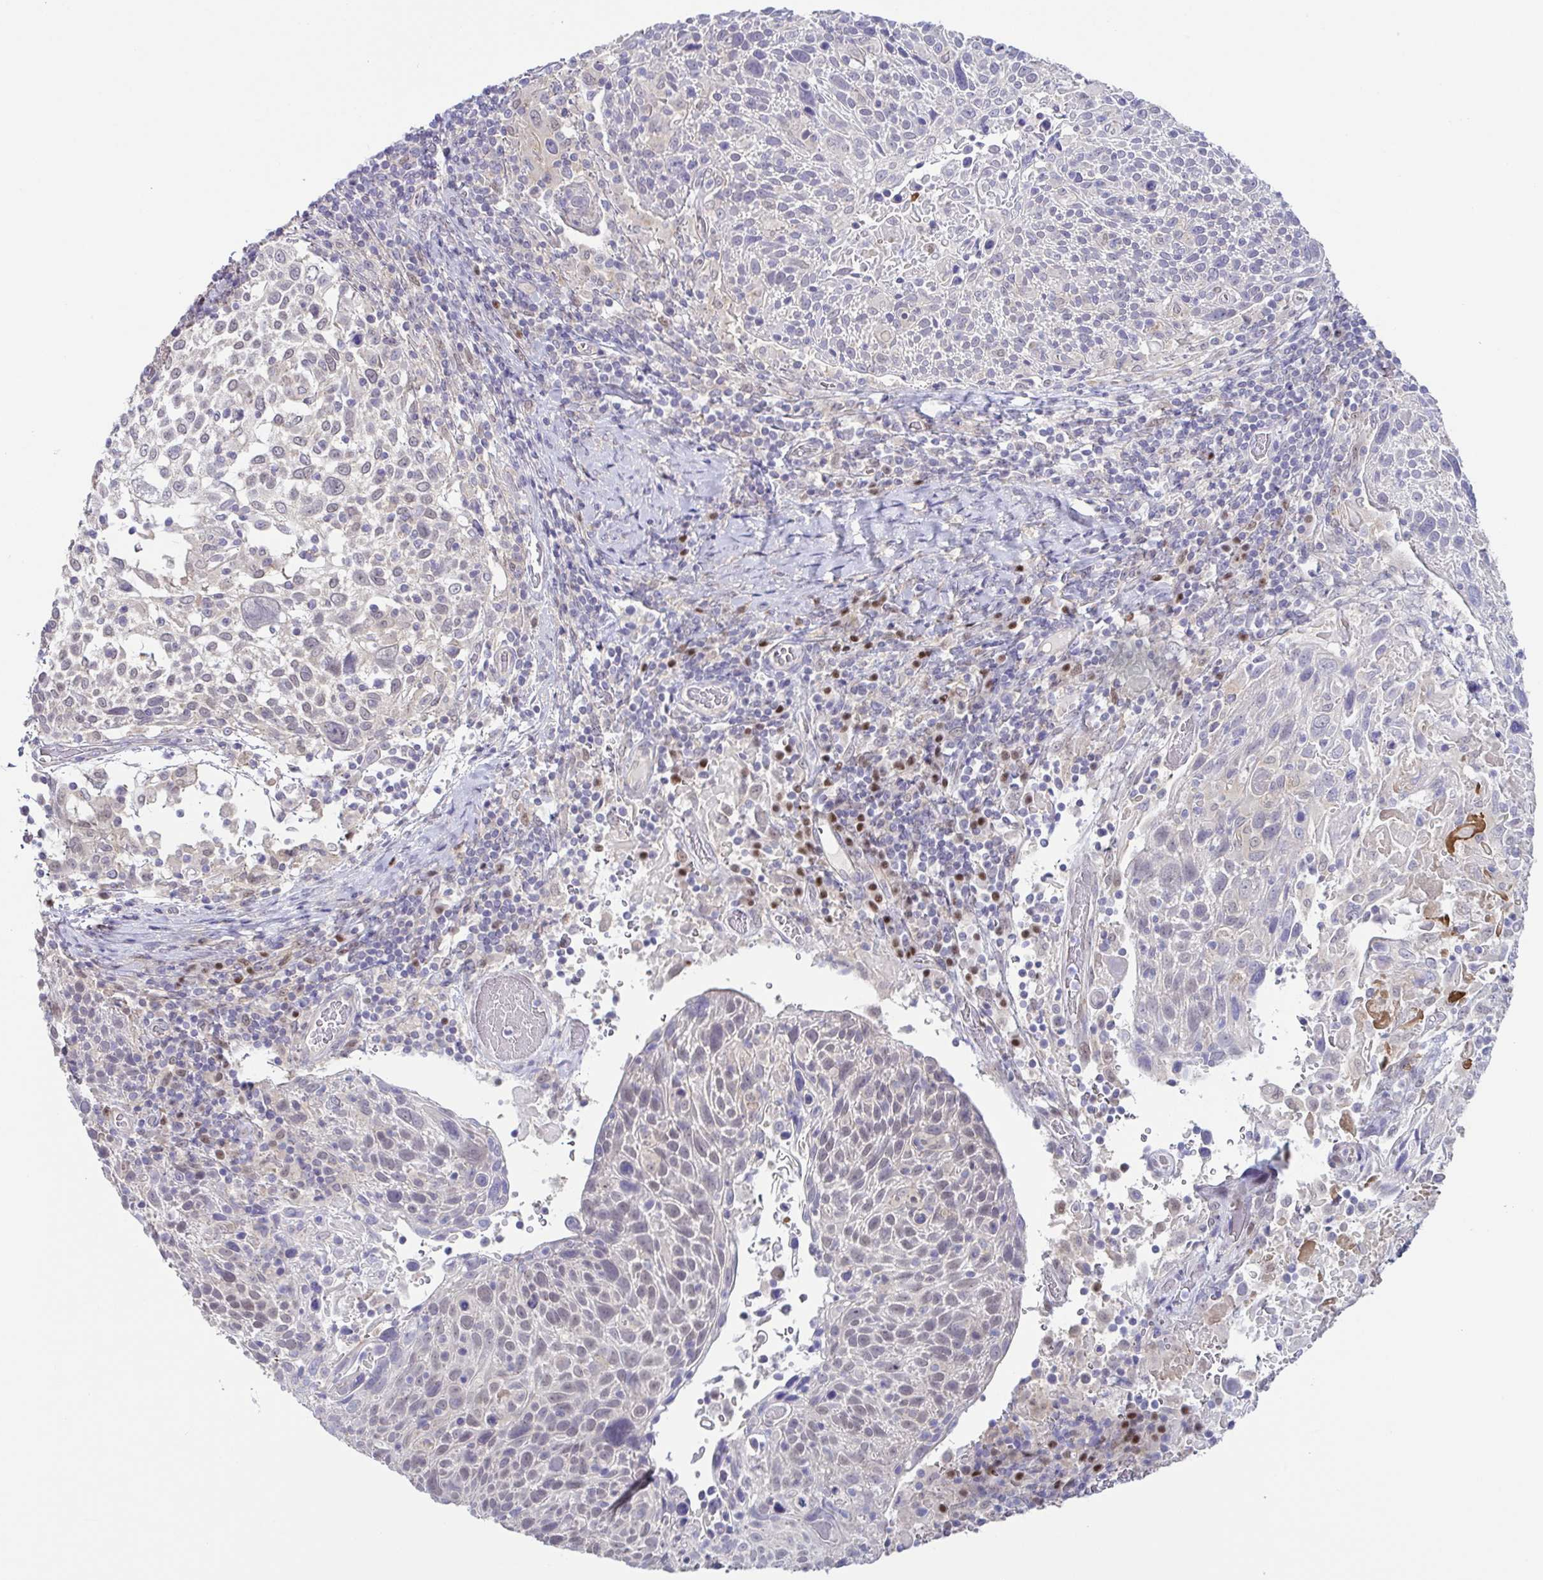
{"staining": {"intensity": "negative", "quantity": "none", "location": "none"}, "tissue": "cervical cancer", "cell_type": "Tumor cells", "image_type": "cancer", "snomed": [{"axis": "morphology", "description": "Squamous cell carcinoma, NOS"}, {"axis": "topography", "description": "Cervix"}], "caption": "The micrograph exhibits no significant positivity in tumor cells of cervical cancer.", "gene": "UBE2Q1", "patient": {"sex": "female", "age": 61}}